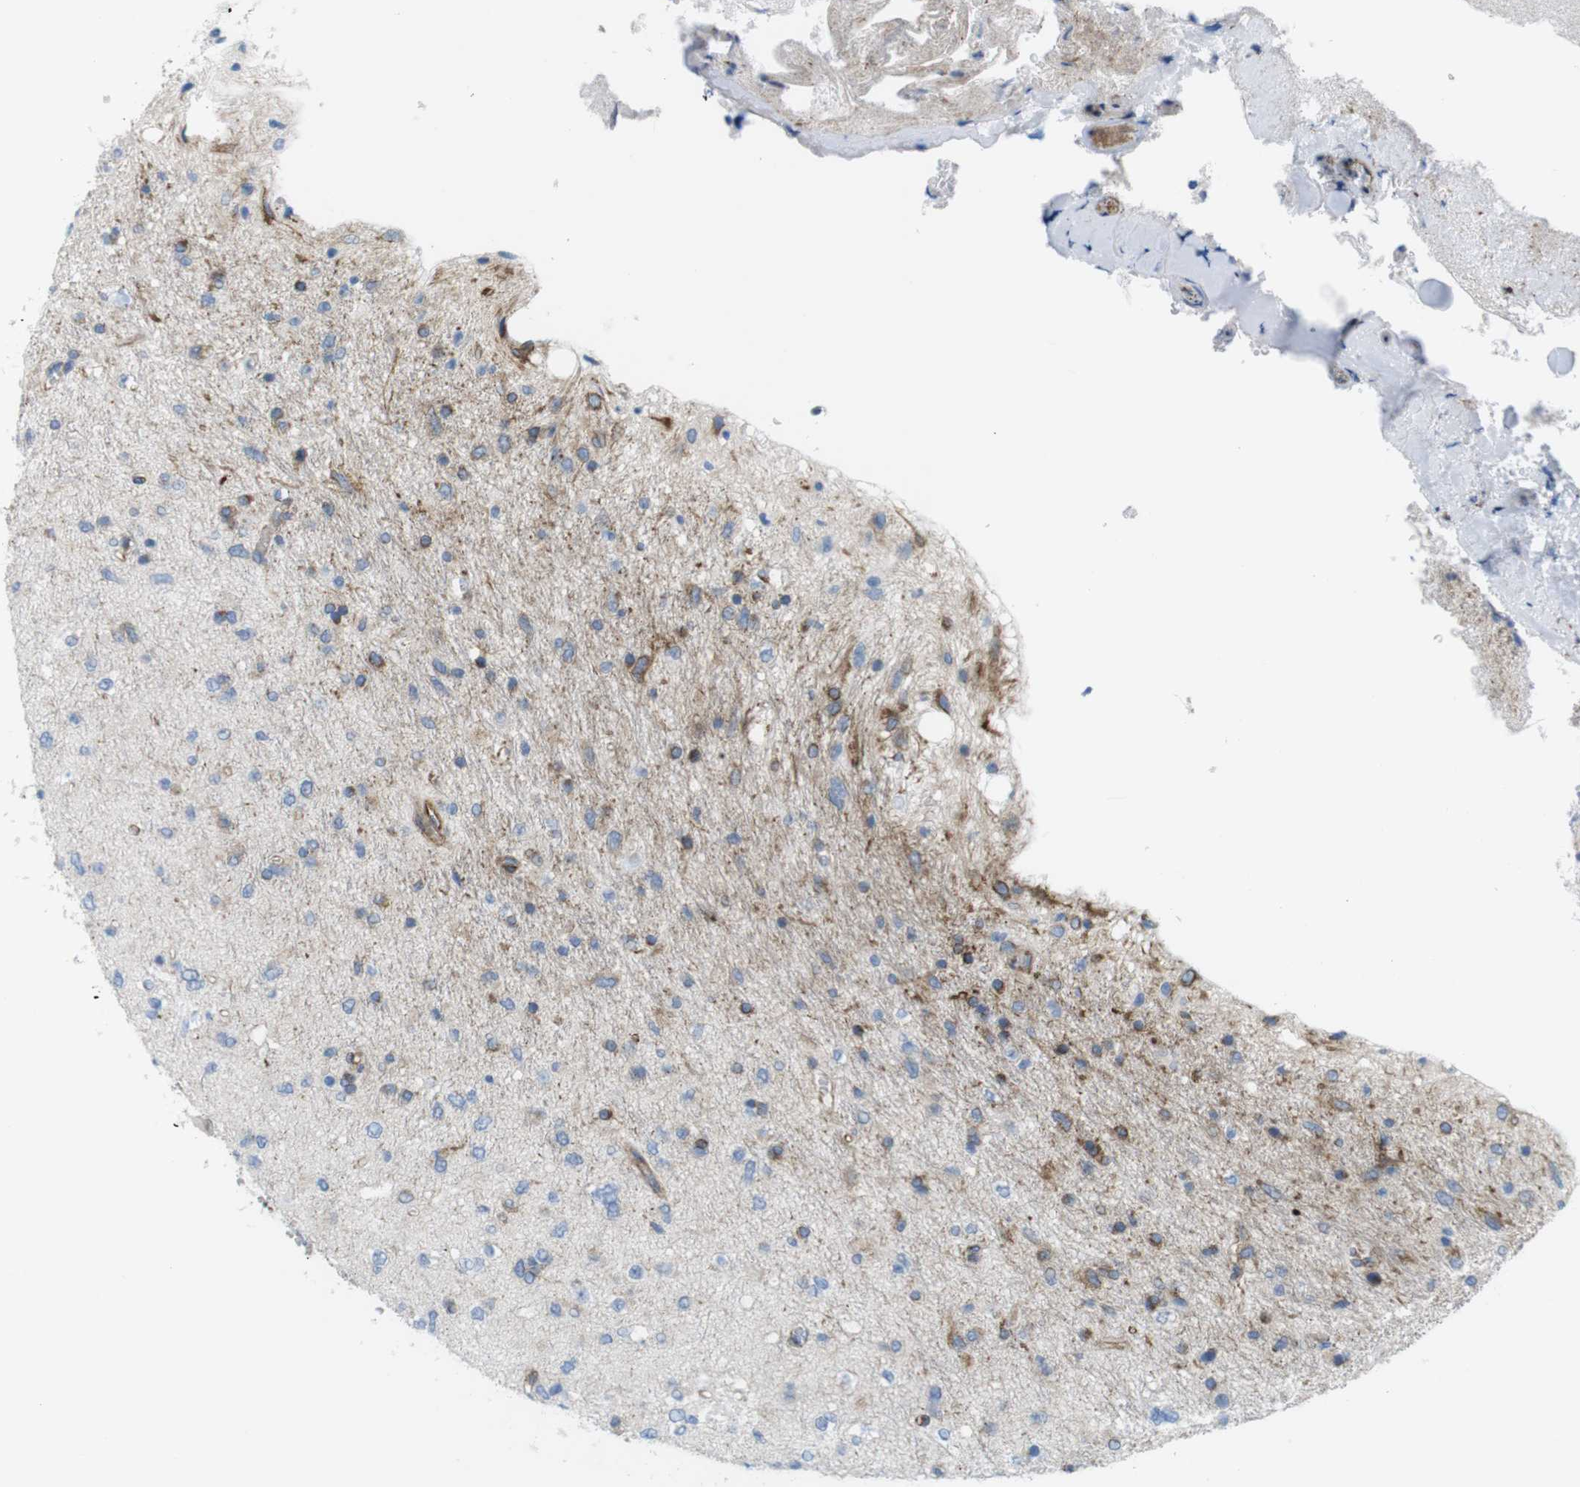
{"staining": {"intensity": "weak", "quantity": "<25%", "location": "cytoplasmic/membranous"}, "tissue": "glioma", "cell_type": "Tumor cells", "image_type": "cancer", "snomed": [{"axis": "morphology", "description": "Glioma, malignant, Low grade"}, {"axis": "topography", "description": "Brain"}], "caption": "Immunohistochemistry of low-grade glioma (malignant) reveals no positivity in tumor cells.", "gene": "MYH9", "patient": {"sex": "male", "age": 77}}